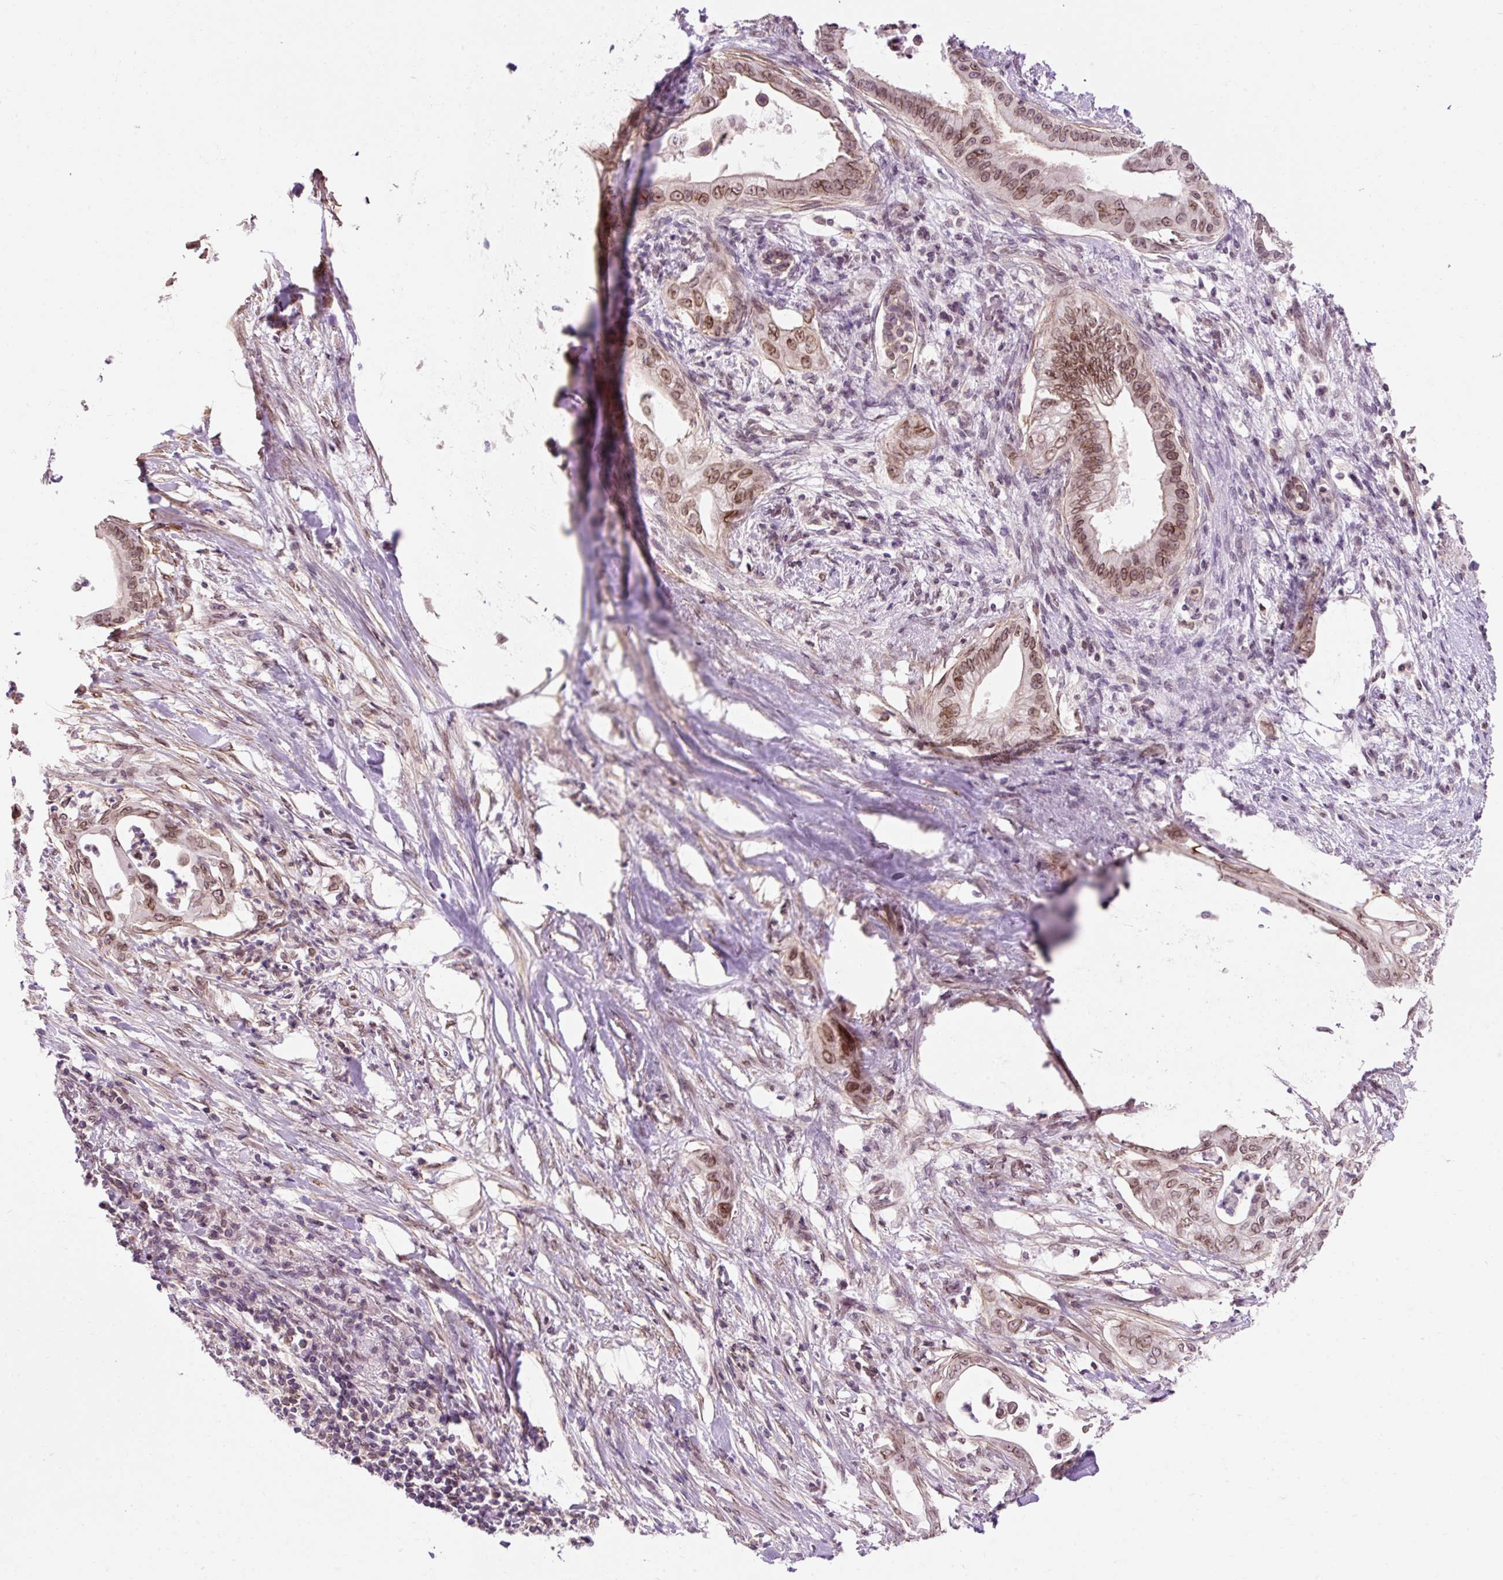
{"staining": {"intensity": "moderate", "quantity": "25%-75%", "location": "cytoplasmic/membranous,nuclear"}, "tissue": "pancreatic cancer", "cell_type": "Tumor cells", "image_type": "cancer", "snomed": [{"axis": "morphology", "description": "Adenocarcinoma, NOS"}, {"axis": "topography", "description": "Pancreas"}], "caption": "Pancreatic adenocarcinoma stained for a protein (brown) demonstrates moderate cytoplasmic/membranous and nuclear positive expression in approximately 25%-75% of tumor cells.", "gene": "ZNF610", "patient": {"sex": "male", "age": 58}}